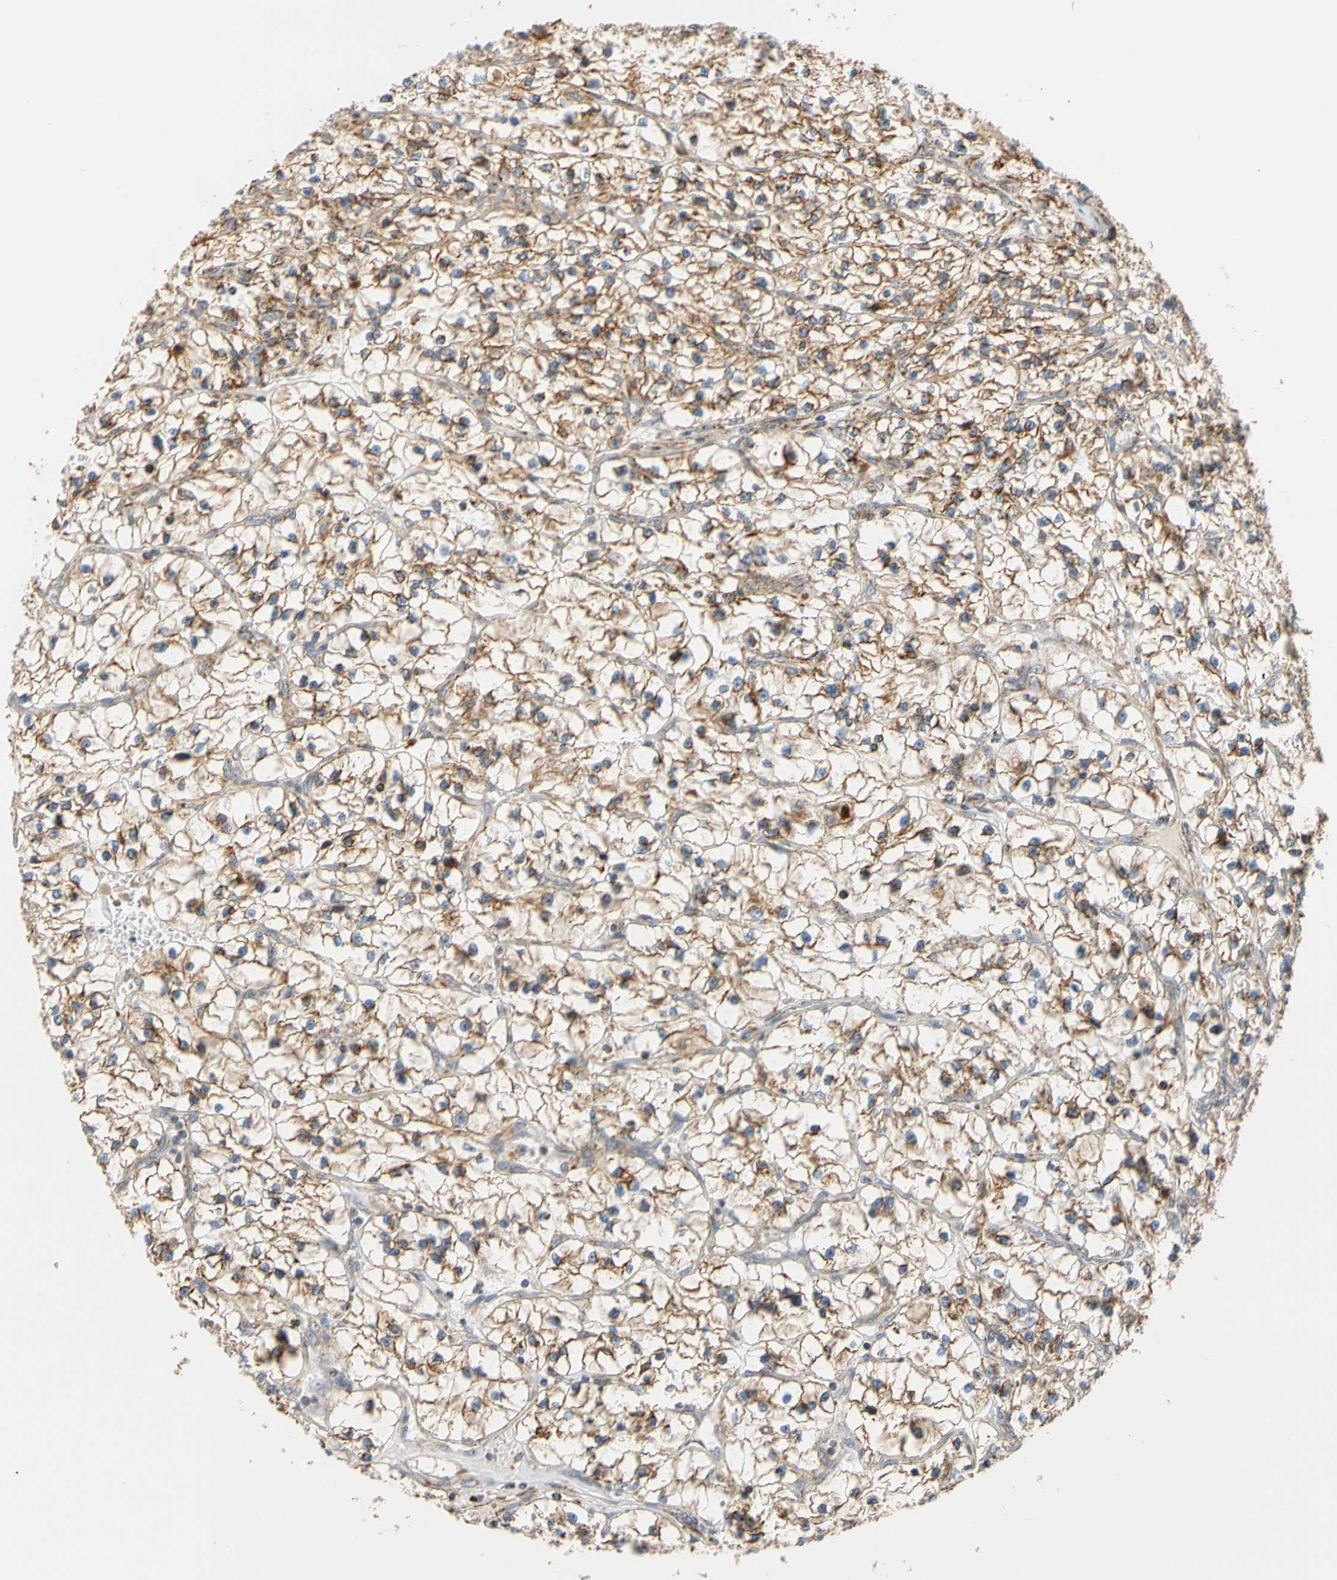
{"staining": {"intensity": "moderate", "quantity": "25%-75%", "location": "cytoplasmic/membranous"}, "tissue": "renal cancer", "cell_type": "Tumor cells", "image_type": "cancer", "snomed": [{"axis": "morphology", "description": "Adenocarcinoma, NOS"}, {"axis": "topography", "description": "Kidney"}], "caption": "Approximately 25%-75% of tumor cells in human adenocarcinoma (renal) show moderate cytoplasmic/membranous protein expression as visualized by brown immunohistochemical staining.", "gene": "SFXN3", "patient": {"sex": "female", "age": 57}}